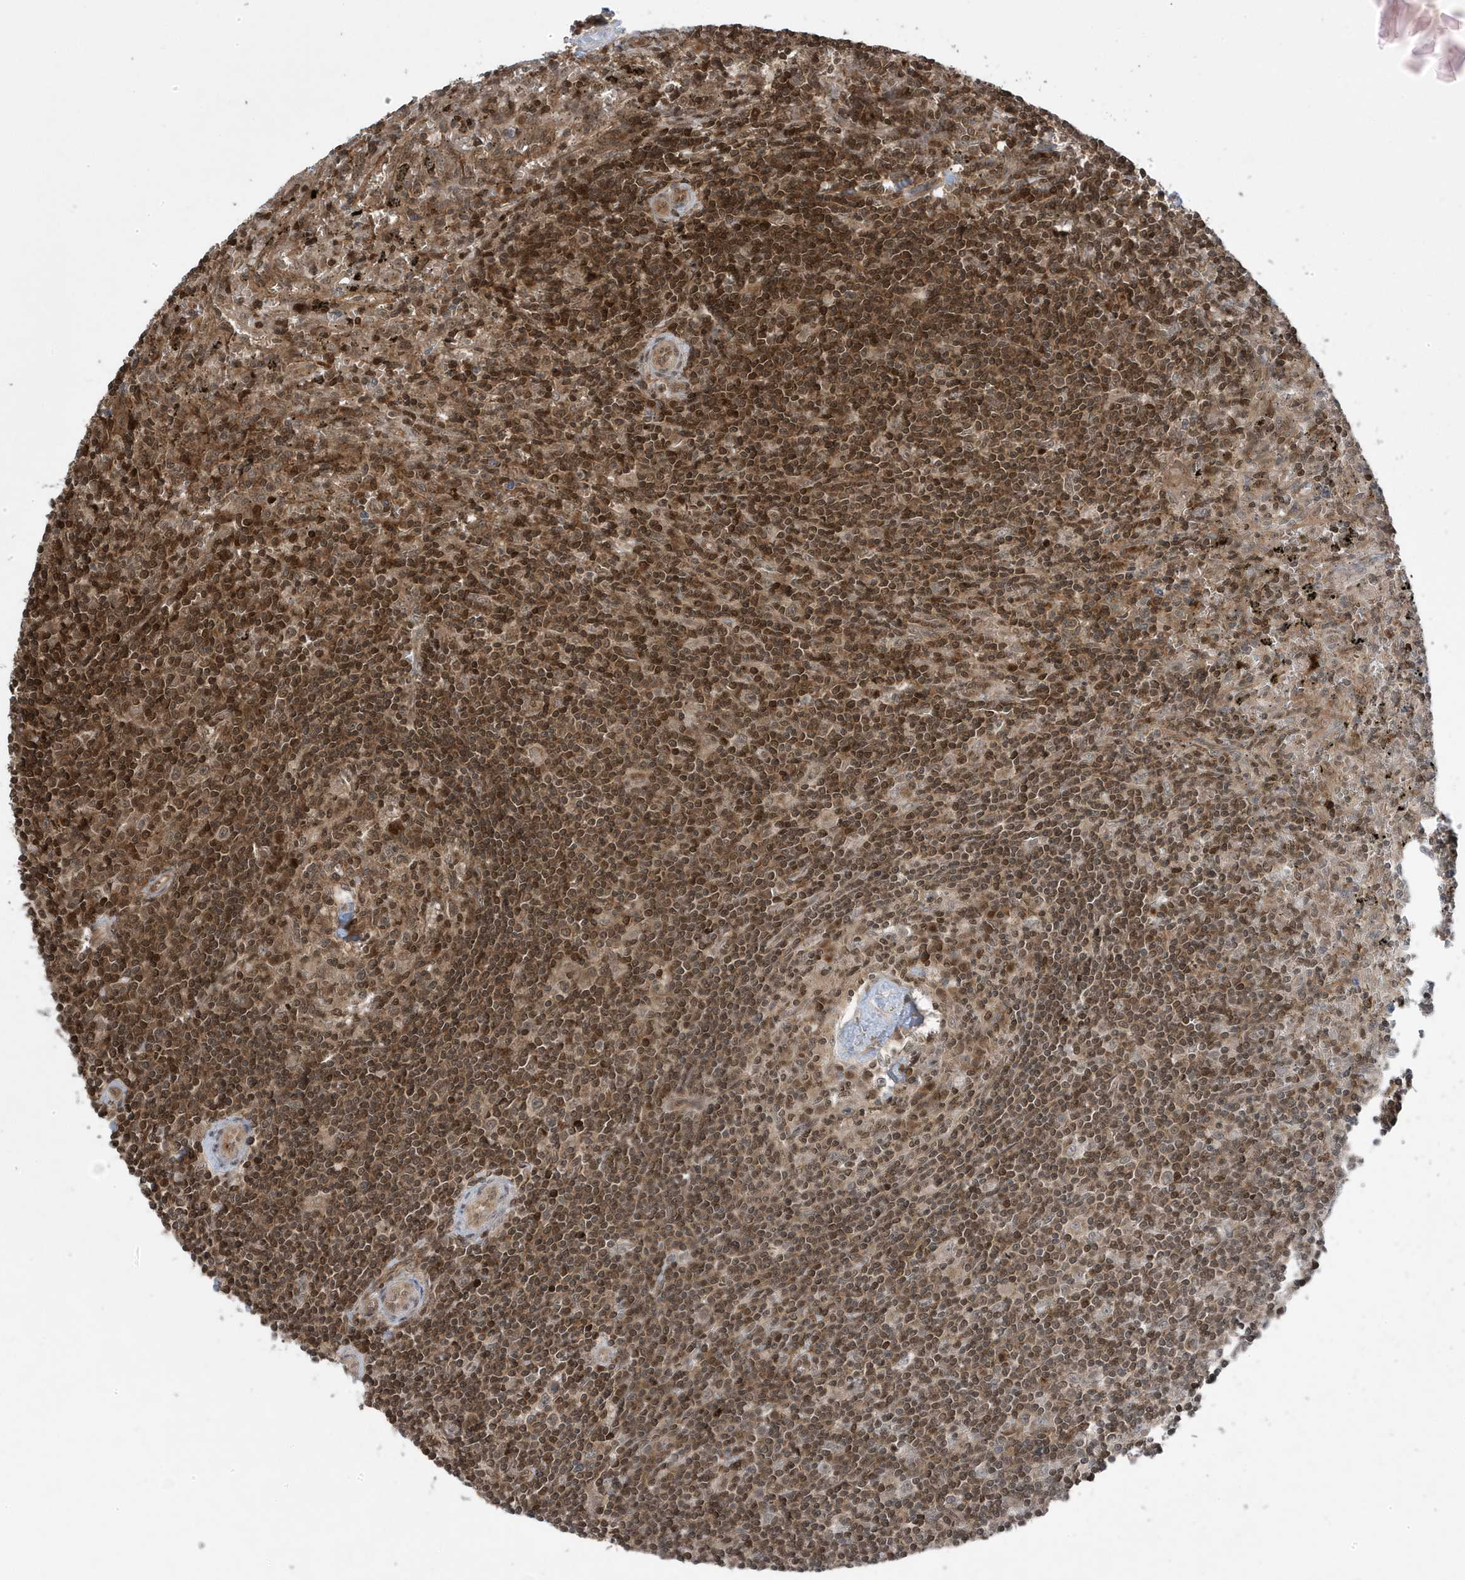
{"staining": {"intensity": "moderate", "quantity": ">75%", "location": "nuclear"}, "tissue": "lymphoma", "cell_type": "Tumor cells", "image_type": "cancer", "snomed": [{"axis": "morphology", "description": "Malignant lymphoma, non-Hodgkin's type, Low grade"}, {"axis": "topography", "description": "Spleen"}], "caption": "Approximately >75% of tumor cells in human malignant lymphoma, non-Hodgkin's type (low-grade) reveal moderate nuclear protein expression as visualized by brown immunohistochemical staining.", "gene": "MAPK1IP1L", "patient": {"sex": "male", "age": 76}}